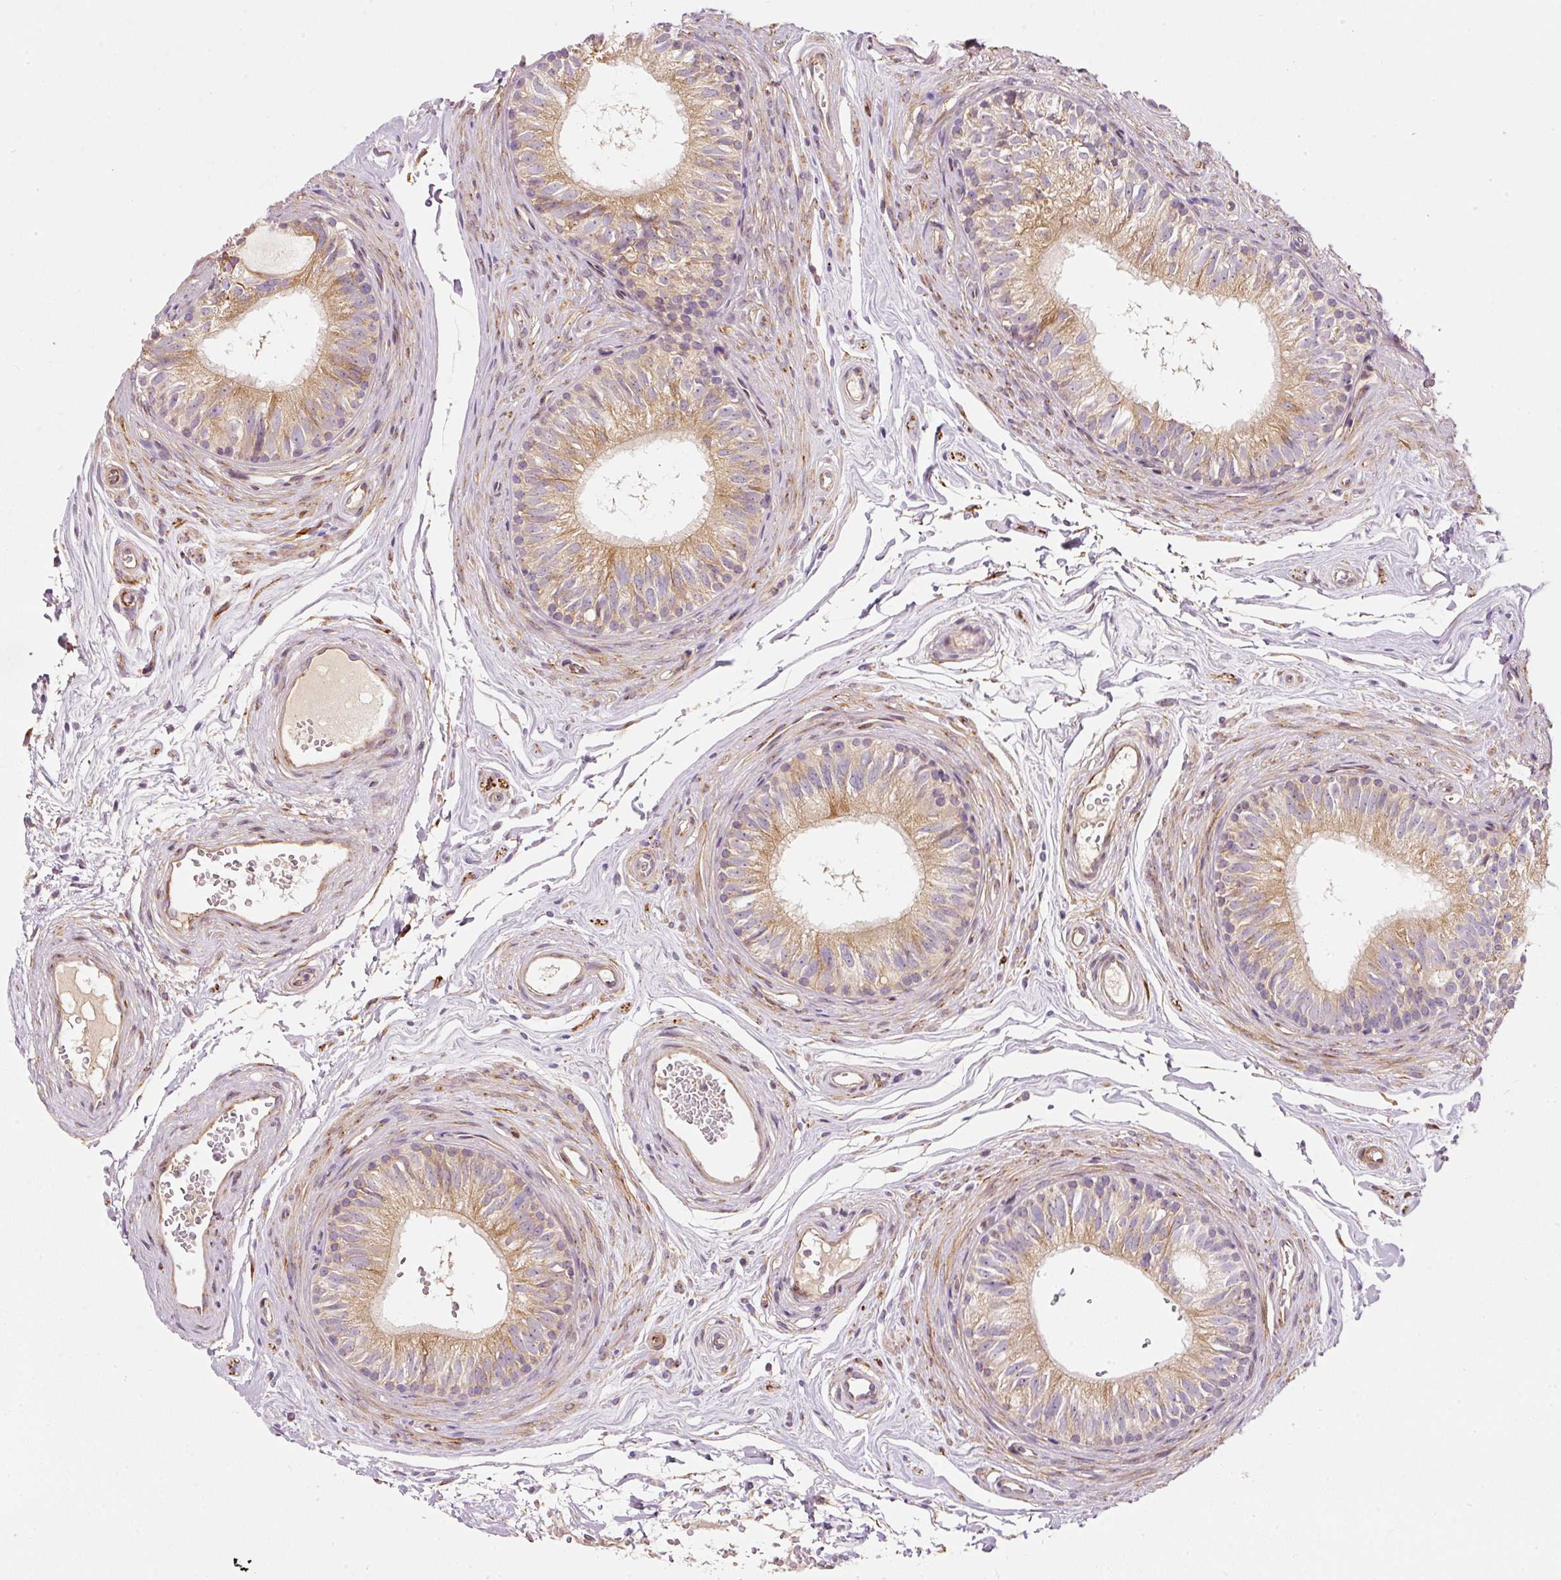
{"staining": {"intensity": "moderate", "quantity": ">75%", "location": "cytoplasmic/membranous"}, "tissue": "epididymis", "cell_type": "Glandular cells", "image_type": "normal", "snomed": [{"axis": "morphology", "description": "Normal tissue, NOS"}, {"axis": "topography", "description": "Epididymis"}], "caption": "The photomicrograph reveals staining of normal epididymis, revealing moderate cytoplasmic/membranous protein positivity (brown color) within glandular cells. Using DAB (3,3'-diaminobenzidine) (brown) and hematoxylin (blue) stains, captured at high magnification using brightfield microscopy.", "gene": "RNF167", "patient": {"sex": "male", "age": 45}}